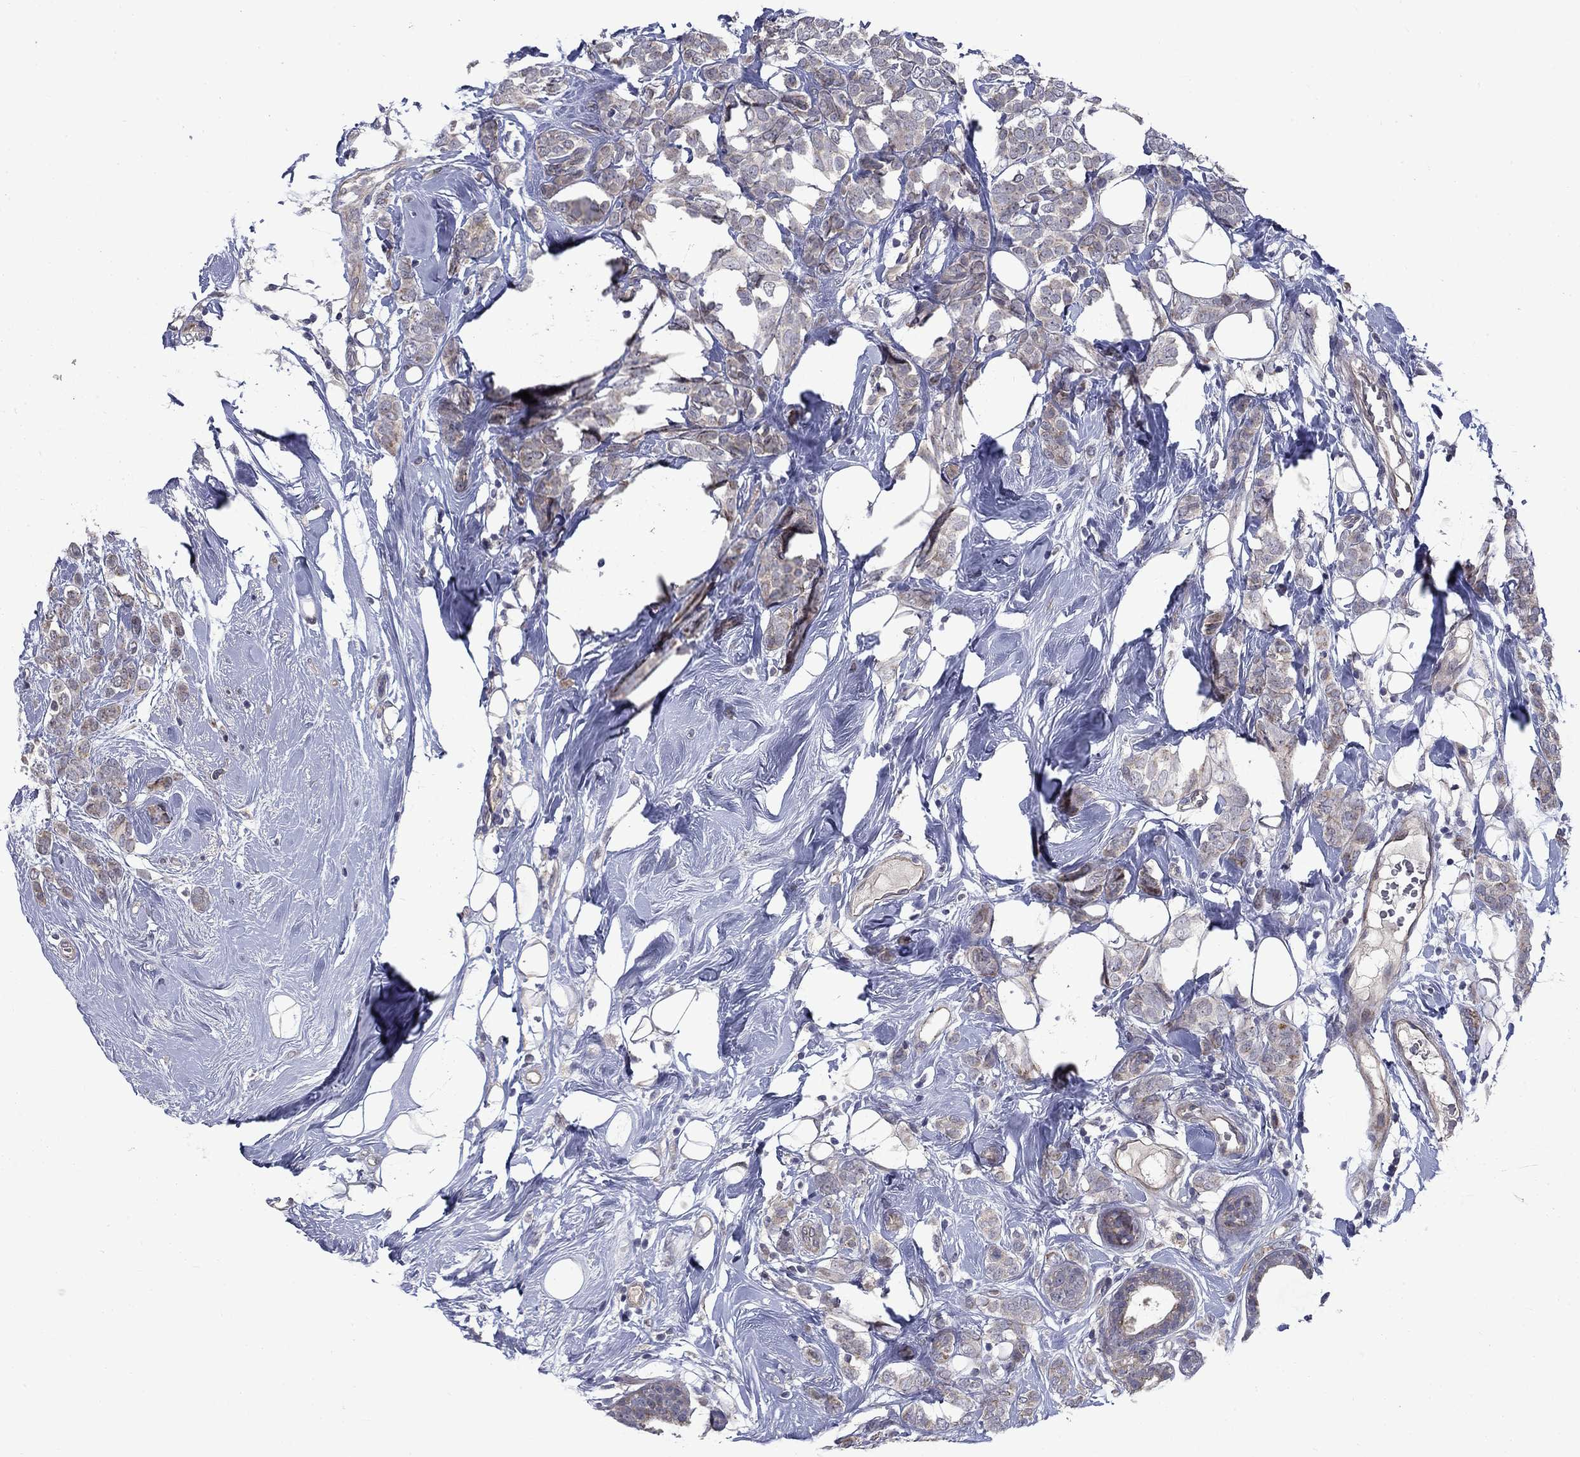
{"staining": {"intensity": "weak", "quantity": "<25%", "location": "cytoplasmic/membranous"}, "tissue": "breast cancer", "cell_type": "Tumor cells", "image_type": "cancer", "snomed": [{"axis": "morphology", "description": "Lobular carcinoma"}, {"axis": "topography", "description": "Breast"}], "caption": "IHC photomicrograph of breast cancer (lobular carcinoma) stained for a protein (brown), which displays no staining in tumor cells.", "gene": "FAM3B", "patient": {"sex": "female", "age": 49}}